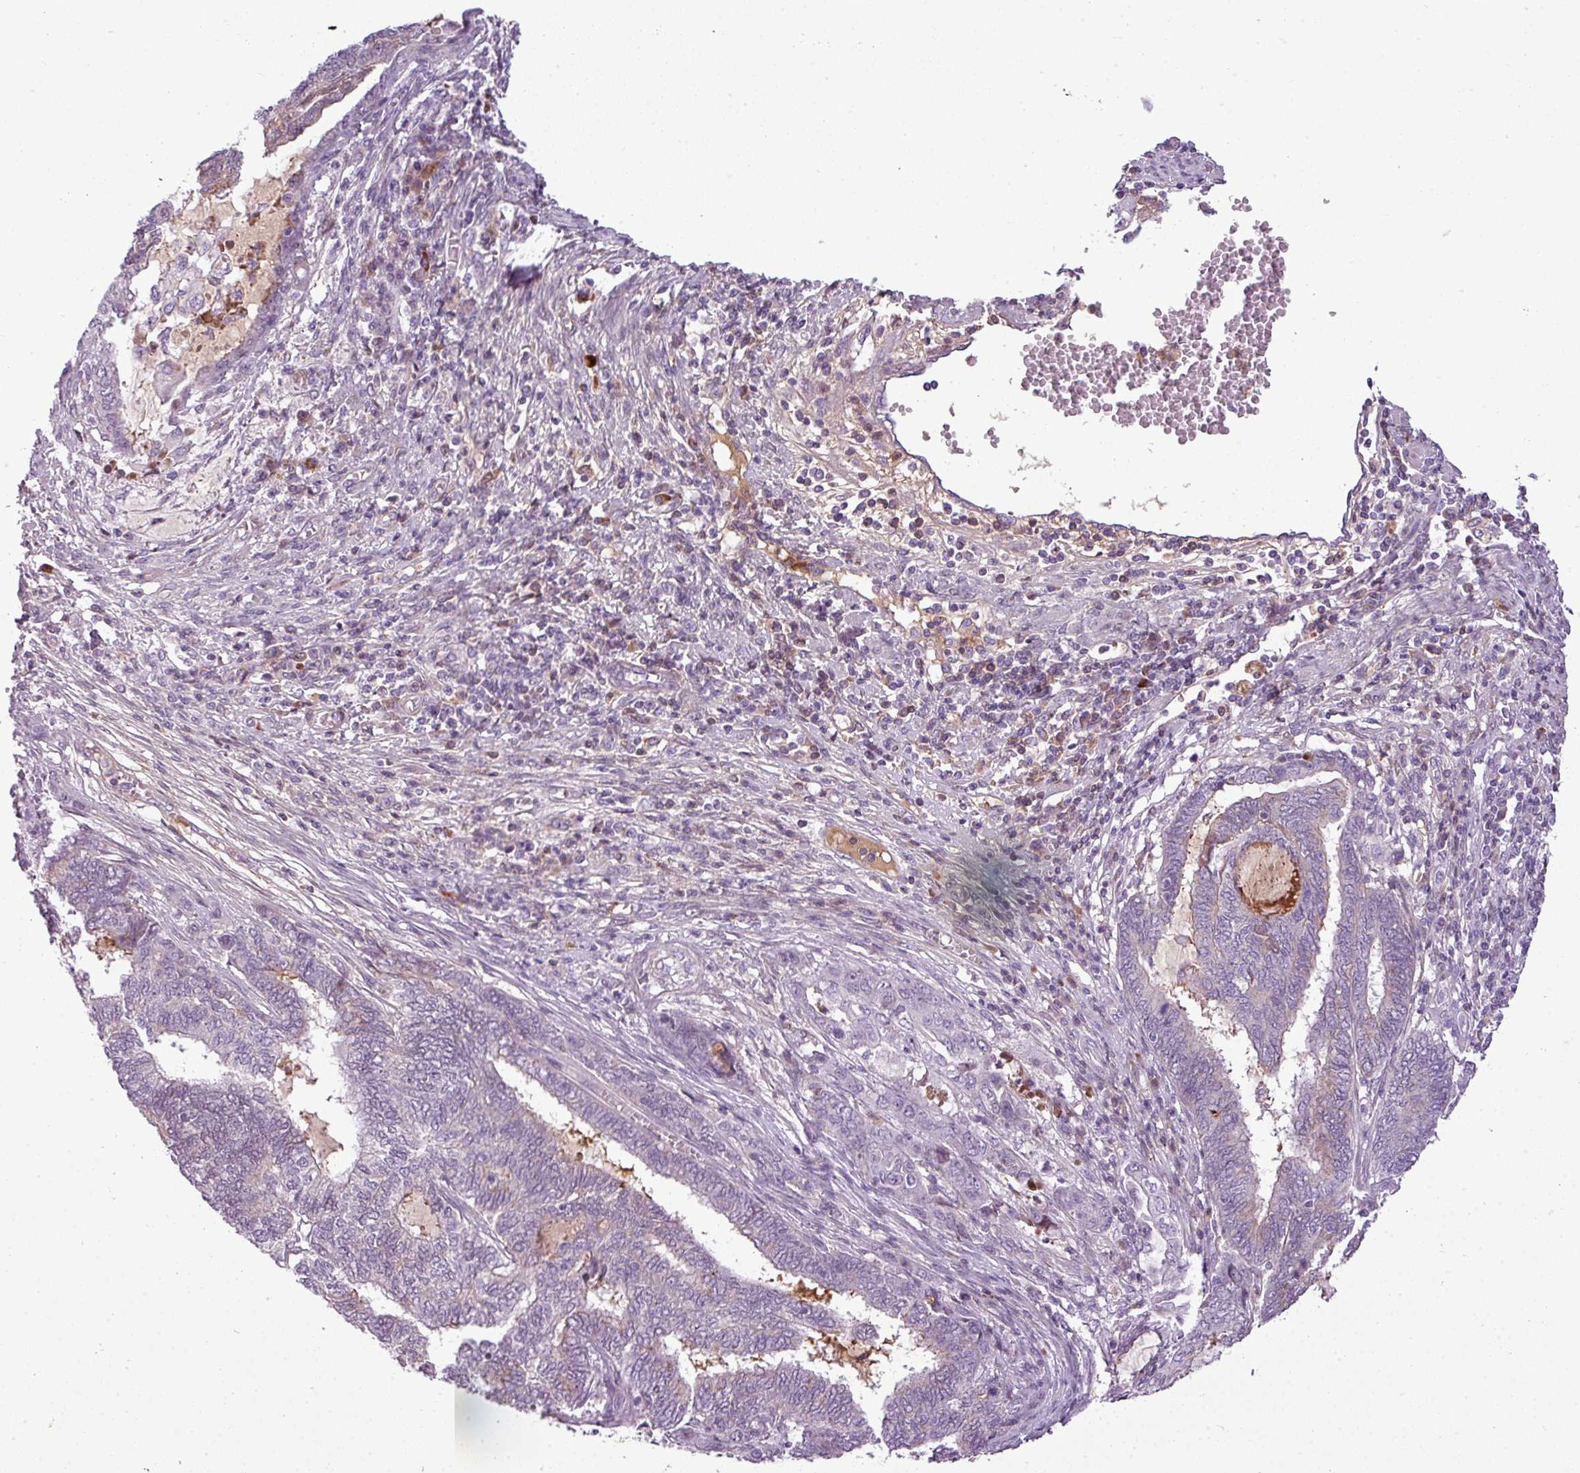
{"staining": {"intensity": "moderate", "quantity": "<25%", "location": "cytoplasmic/membranous"}, "tissue": "endometrial cancer", "cell_type": "Tumor cells", "image_type": "cancer", "snomed": [{"axis": "morphology", "description": "Adenocarcinoma, NOS"}, {"axis": "topography", "description": "Uterus"}, {"axis": "topography", "description": "Endometrium"}], "caption": "Endometrial adenocarcinoma tissue demonstrates moderate cytoplasmic/membranous positivity in approximately <25% of tumor cells, visualized by immunohistochemistry.", "gene": "C4B", "patient": {"sex": "female", "age": 70}}